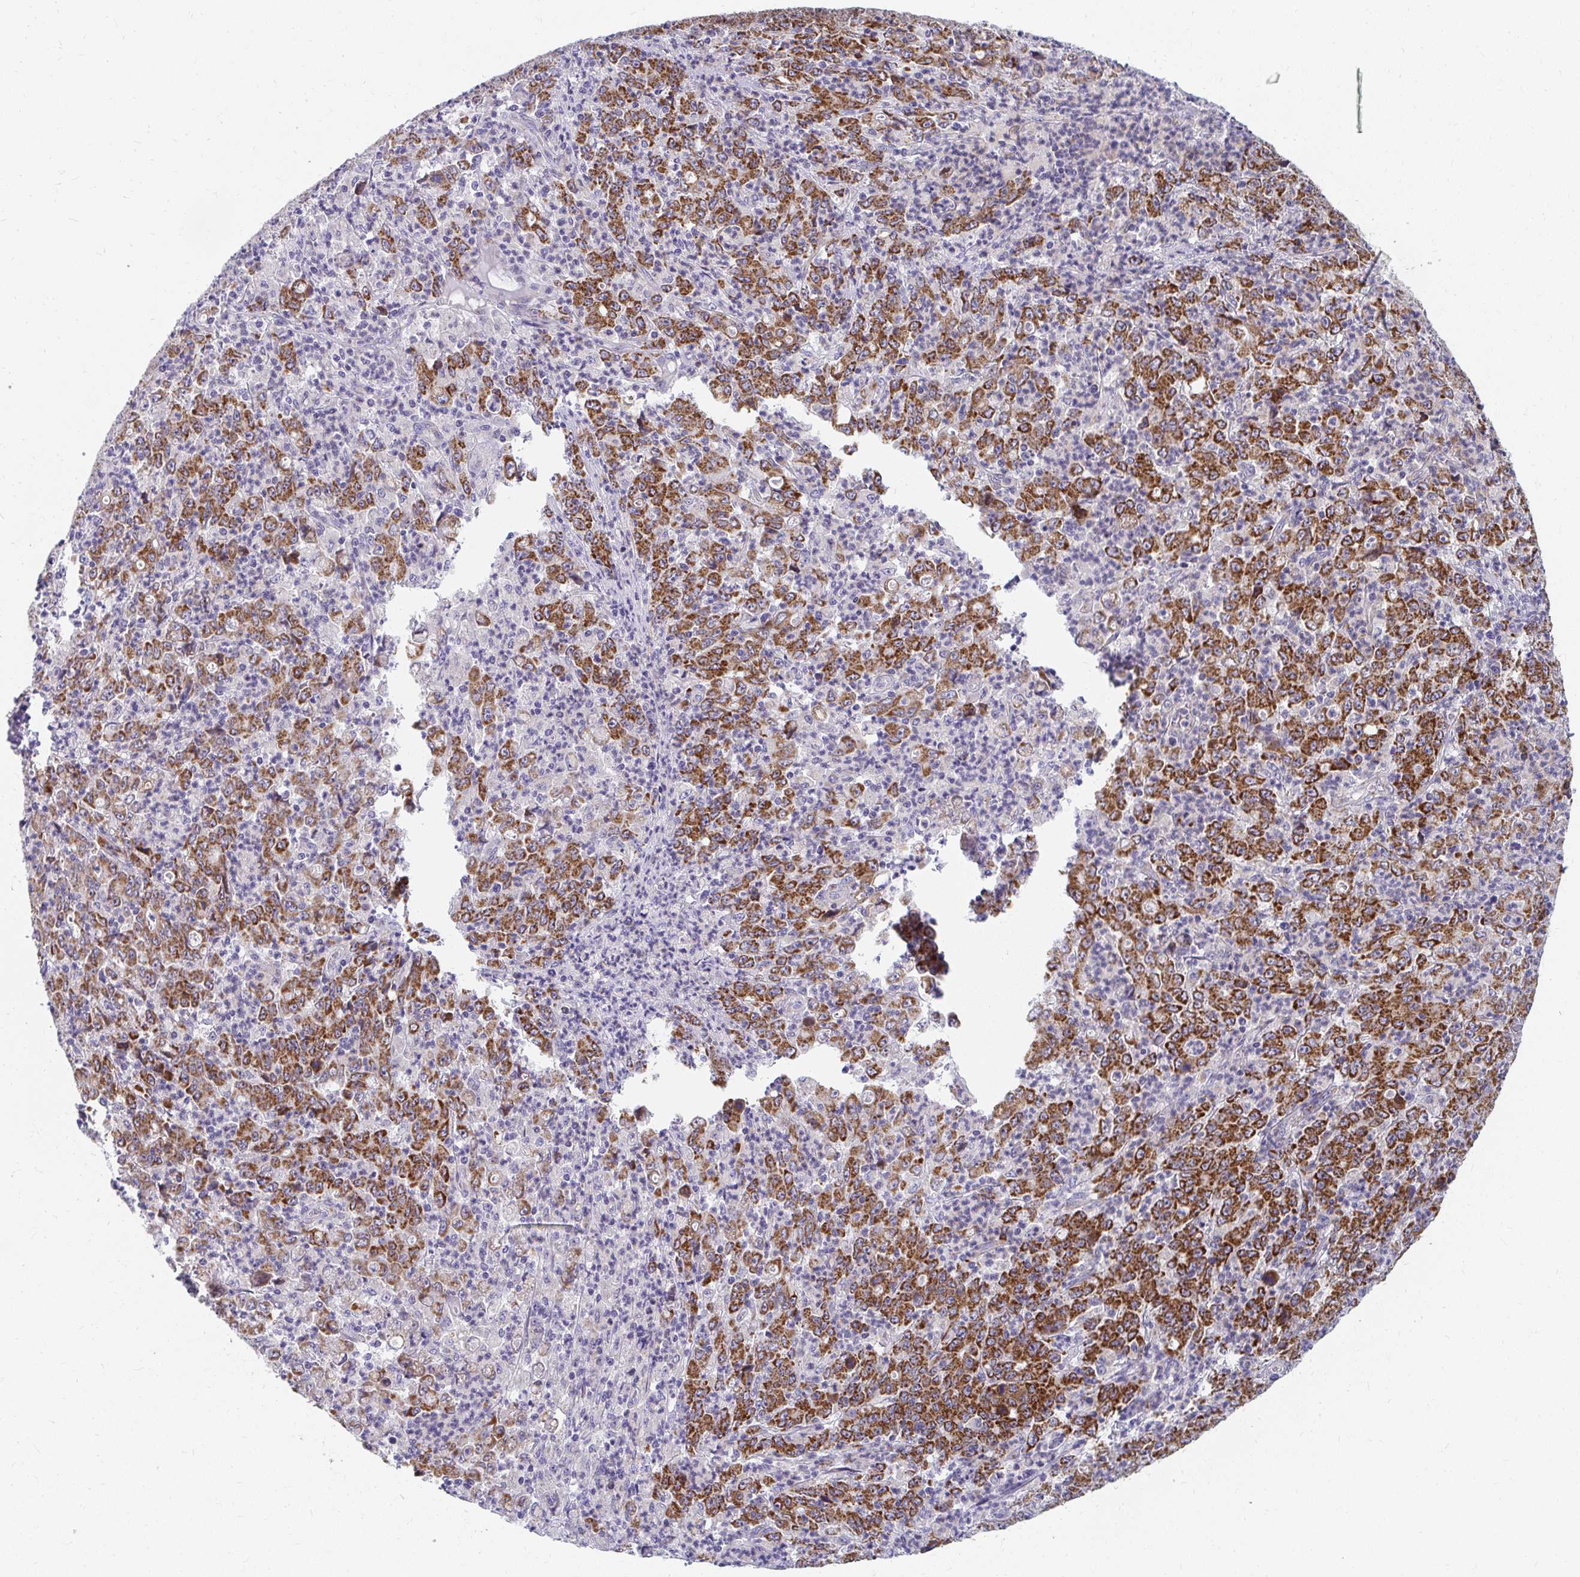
{"staining": {"intensity": "strong", "quantity": ">75%", "location": "cytoplasmic/membranous"}, "tissue": "stomach cancer", "cell_type": "Tumor cells", "image_type": "cancer", "snomed": [{"axis": "morphology", "description": "Adenocarcinoma, NOS"}, {"axis": "topography", "description": "Stomach, lower"}], "caption": "A micrograph showing strong cytoplasmic/membranous positivity in about >75% of tumor cells in stomach cancer, as visualized by brown immunohistochemical staining.", "gene": "EXOC5", "patient": {"sex": "female", "age": 71}}